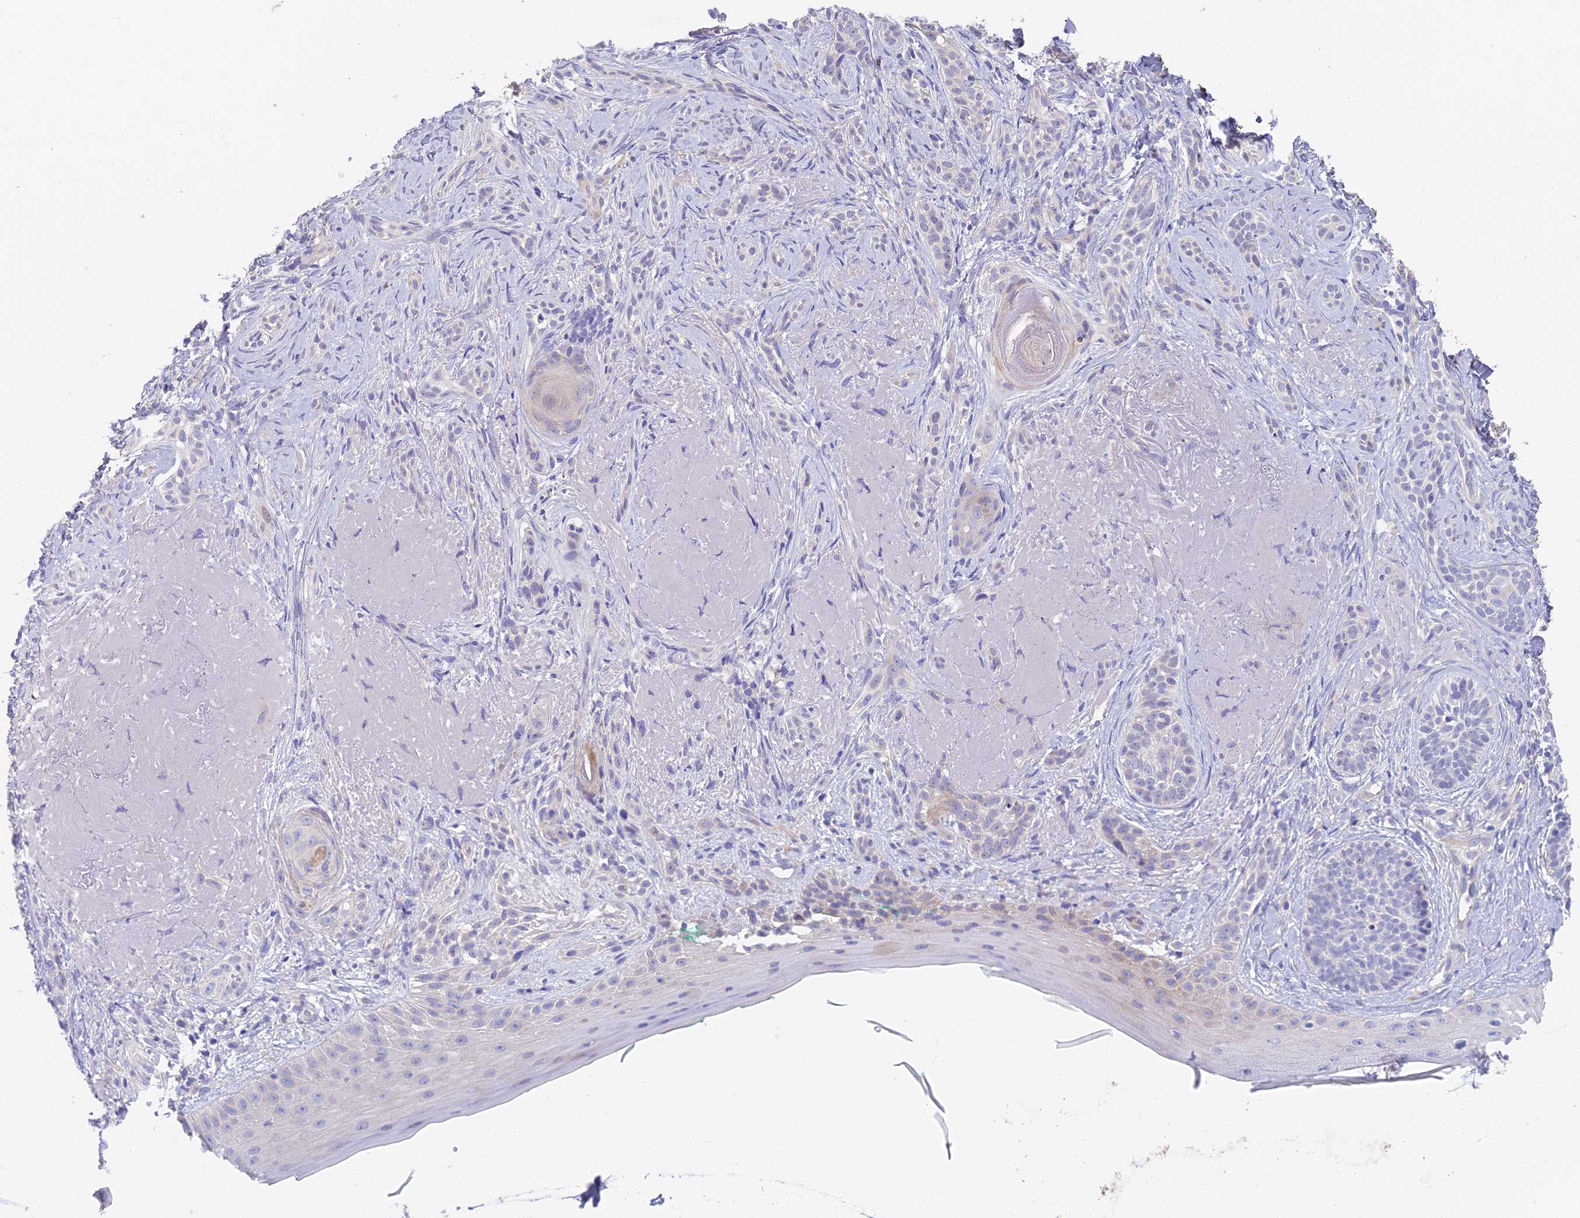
{"staining": {"intensity": "negative", "quantity": "none", "location": "none"}, "tissue": "skin cancer", "cell_type": "Tumor cells", "image_type": "cancer", "snomed": [{"axis": "morphology", "description": "Basal cell carcinoma"}, {"axis": "topography", "description": "Skin"}], "caption": "This is an immunohistochemistry (IHC) photomicrograph of skin cancer (basal cell carcinoma). There is no staining in tumor cells.", "gene": "FAM168B", "patient": {"sex": "male", "age": 71}}